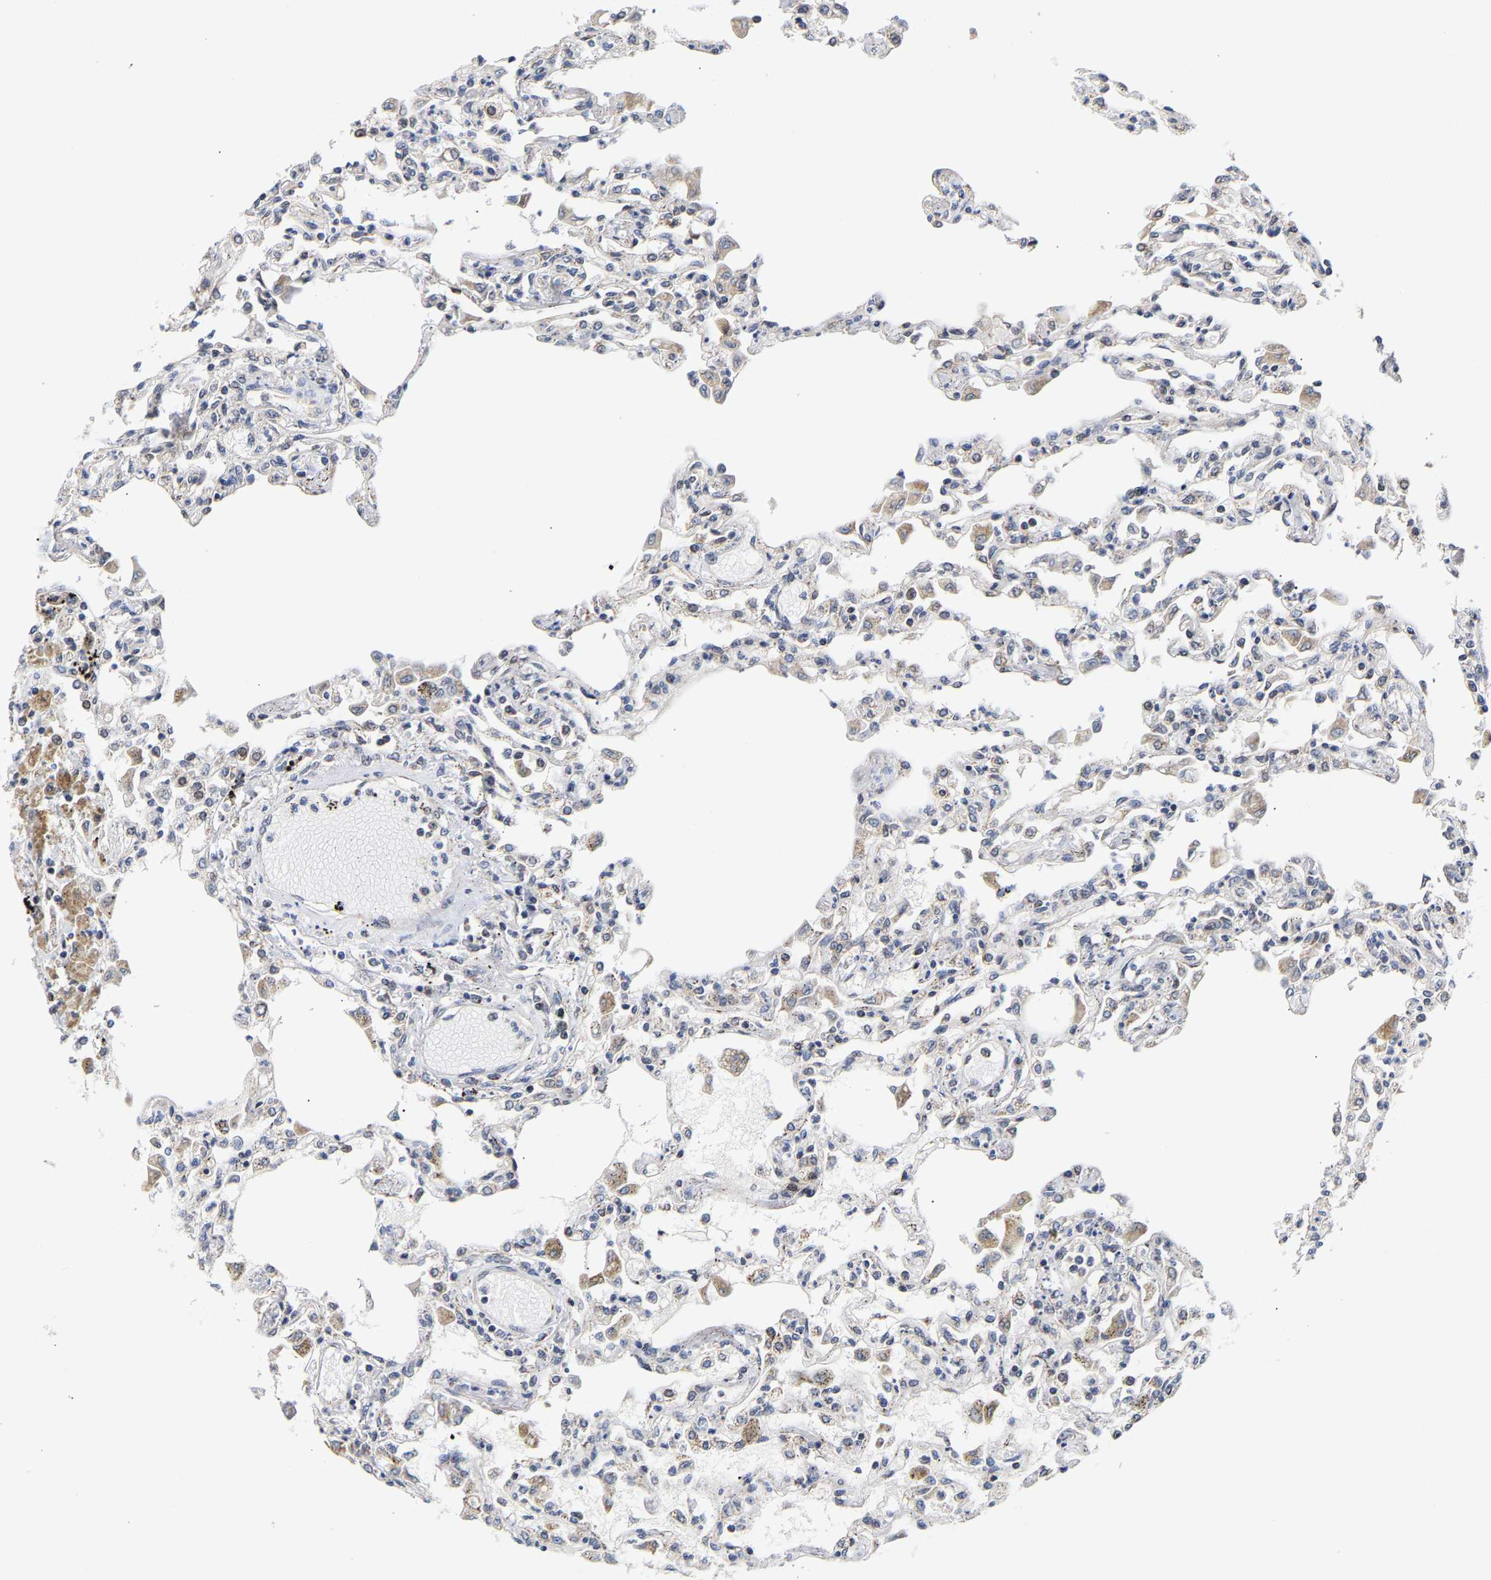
{"staining": {"intensity": "negative", "quantity": "none", "location": "none"}, "tissue": "lung", "cell_type": "Alveolar cells", "image_type": "normal", "snomed": [{"axis": "morphology", "description": "Normal tissue, NOS"}, {"axis": "topography", "description": "Bronchus"}, {"axis": "topography", "description": "Lung"}], "caption": "DAB immunohistochemical staining of normal human lung exhibits no significant staining in alveolar cells. The staining is performed using DAB (3,3'-diaminobenzidine) brown chromogen with nuclei counter-stained in using hematoxylin.", "gene": "PCNT", "patient": {"sex": "female", "age": 49}}